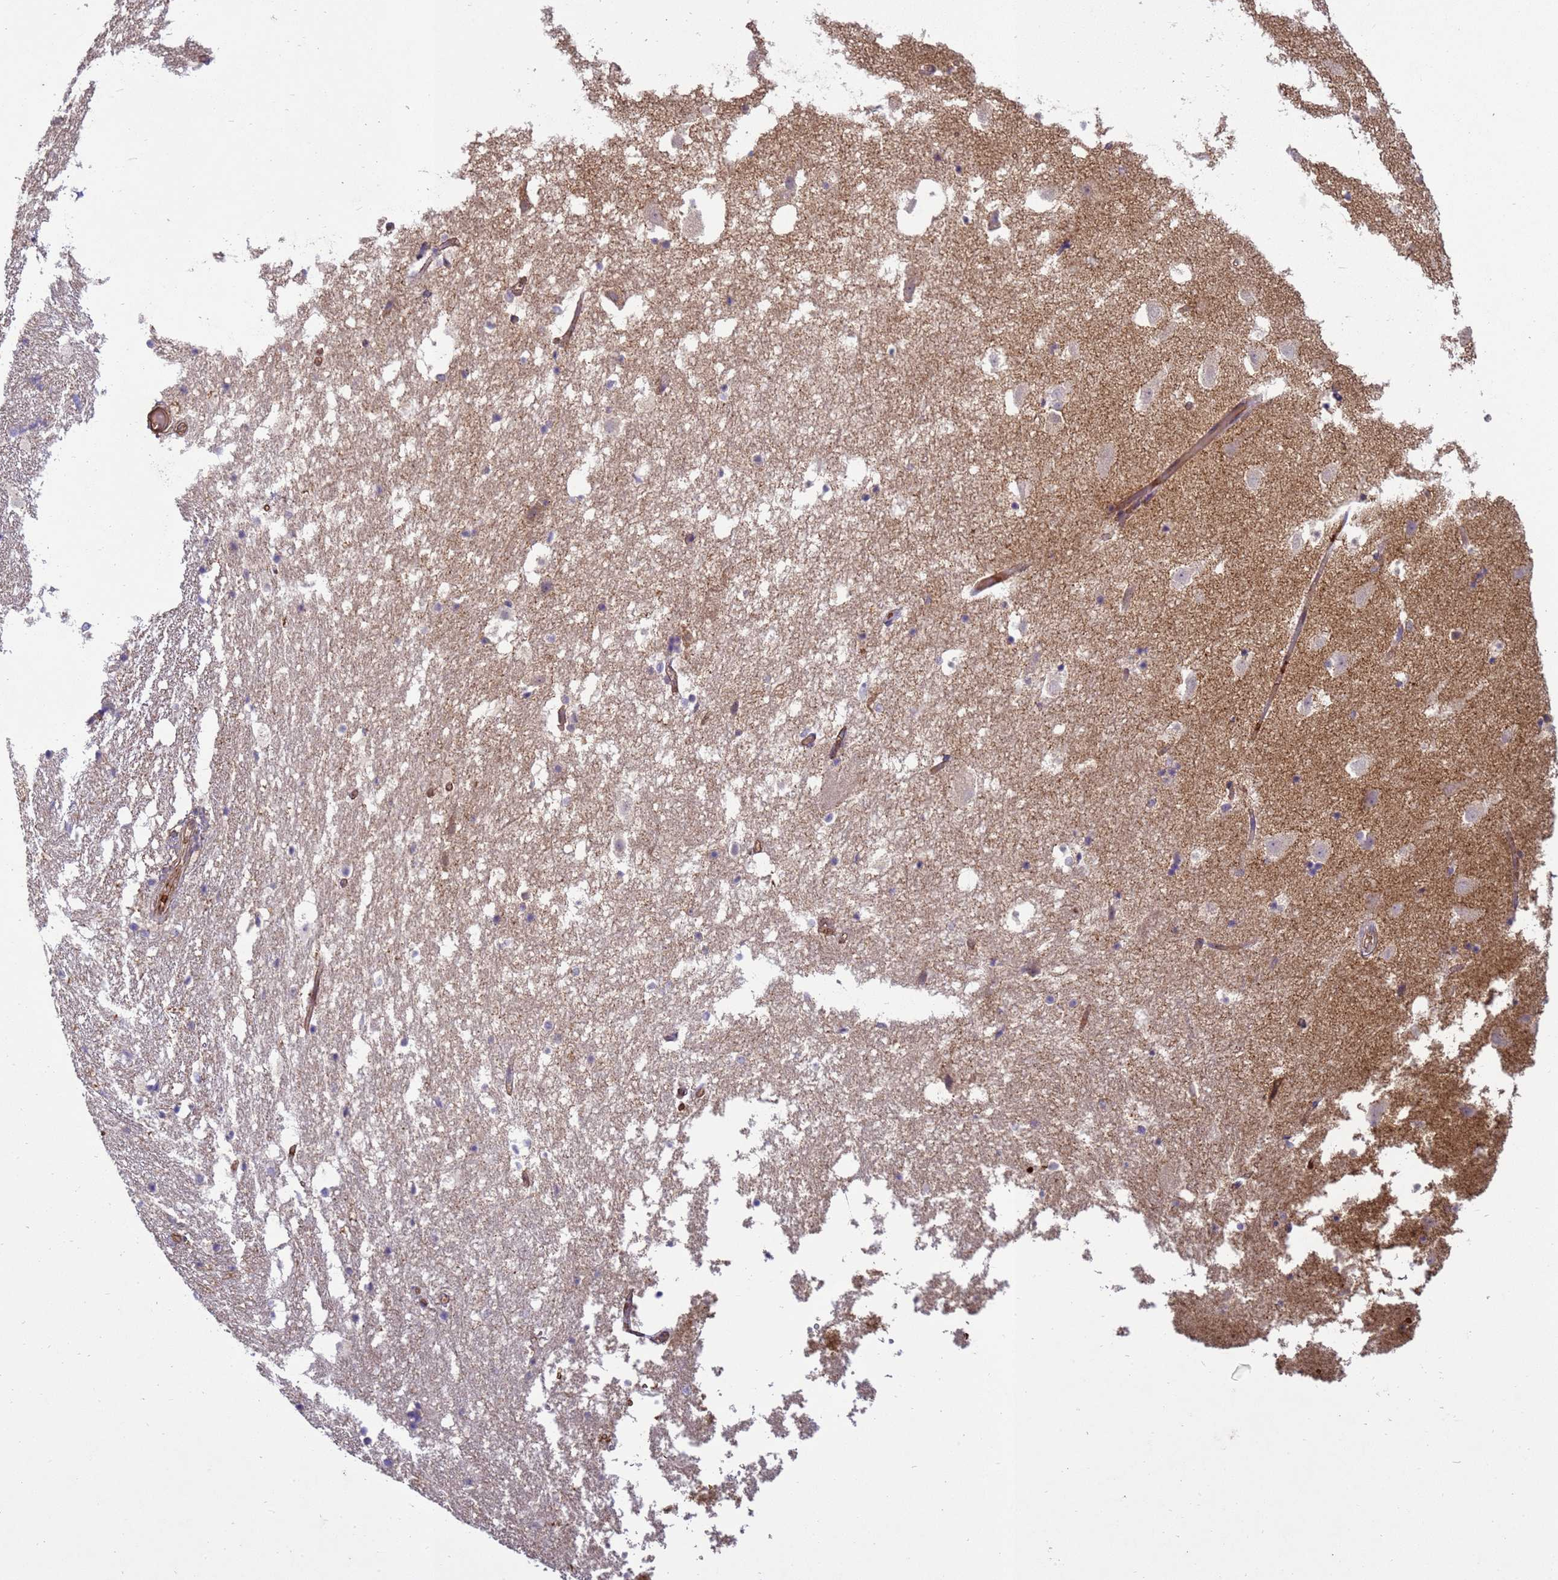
{"staining": {"intensity": "weak", "quantity": "<25%", "location": "cytoplasmic/membranous"}, "tissue": "hippocampus", "cell_type": "Glial cells", "image_type": "normal", "snomed": [{"axis": "morphology", "description": "Normal tissue, NOS"}, {"axis": "topography", "description": "Hippocampus"}], "caption": "This is a photomicrograph of IHC staining of unremarkable hippocampus, which shows no expression in glial cells.", "gene": "SGIP1", "patient": {"sex": "female", "age": 52}}